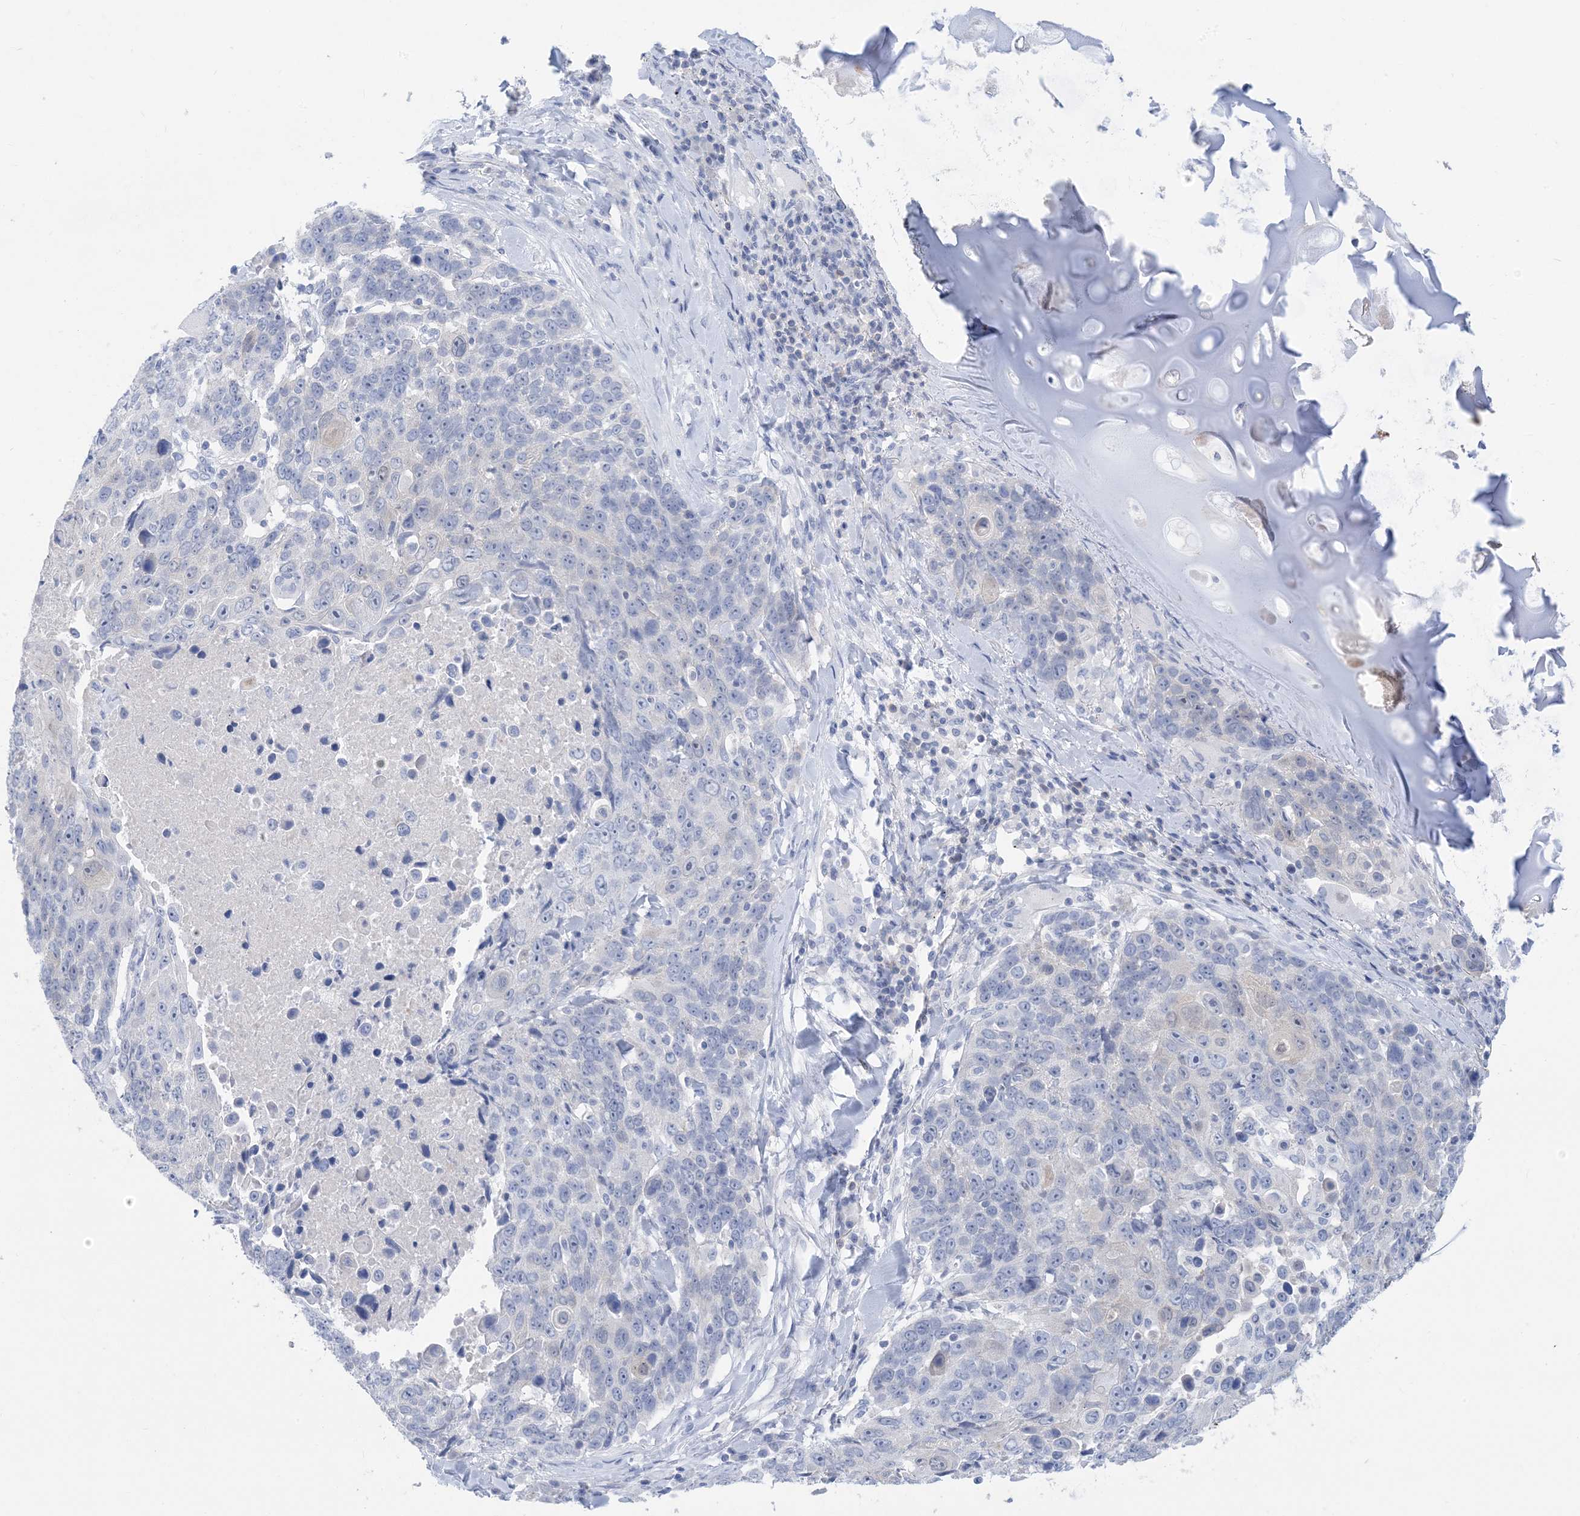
{"staining": {"intensity": "negative", "quantity": "none", "location": "none"}, "tissue": "lung cancer", "cell_type": "Tumor cells", "image_type": "cancer", "snomed": [{"axis": "morphology", "description": "Squamous cell carcinoma, NOS"}, {"axis": "topography", "description": "Lung"}], "caption": "Human lung squamous cell carcinoma stained for a protein using immunohistochemistry (IHC) shows no expression in tumor cells.", "gene": "SH3YL1", "patient": {"sex": "male", "age": 66}}